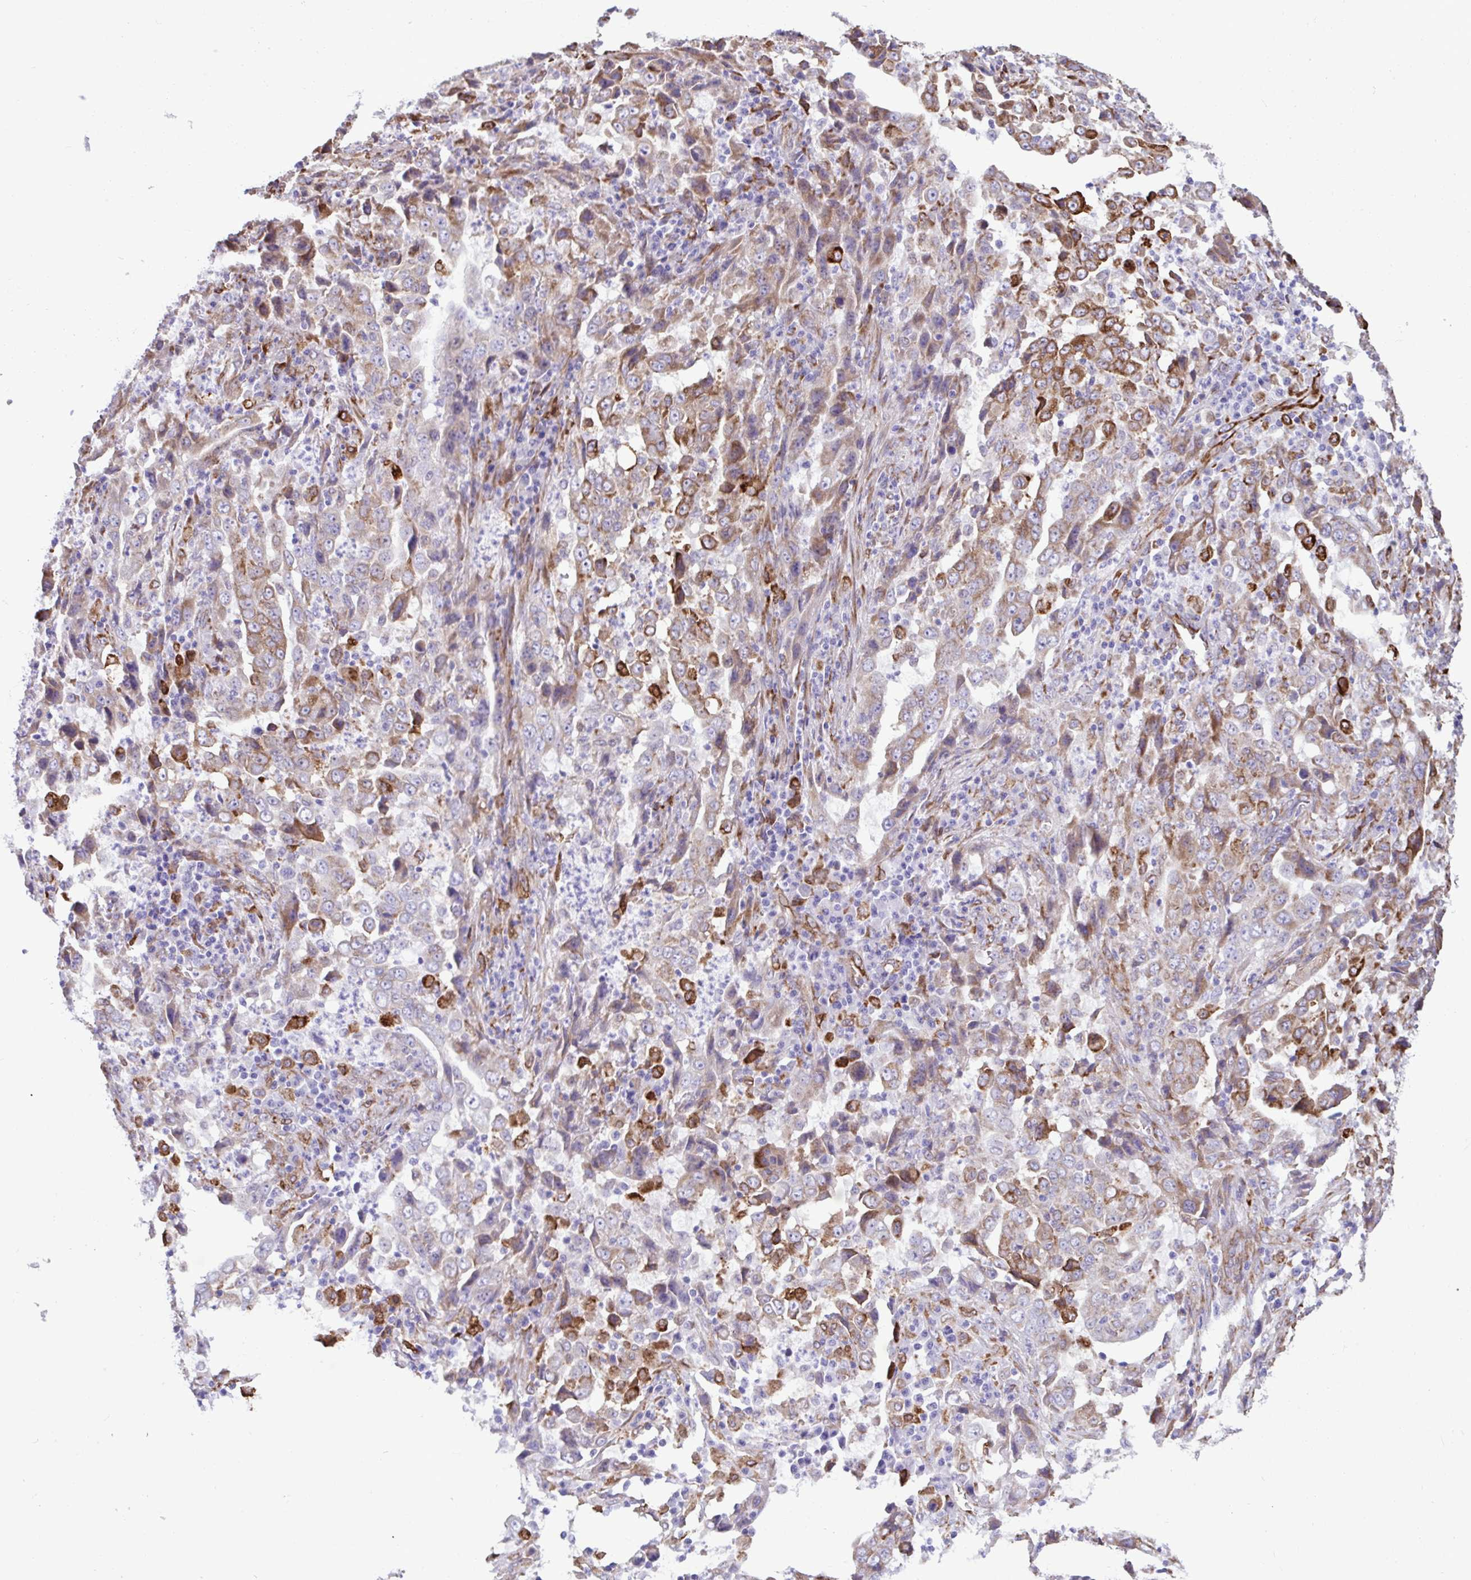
{"staining": {"intensity": "strong", "quantity": "<25%", "location": "cytoplasmic/membranous"}, "tissue": "lung cancer", "cell_type": "Tumor cells", "image_type": "cancer", "snomed": [{"axis": "morphology", "description": "Adenocarcinoma, NOS"}, {"axis": "topography", "description": "Lung"}], "caption": "Immunohistochemical staining of lung cancer (adenocarcinoma) demonstrates medium levels of strong cytoplasmic/membranous expression in approximately <25% of tumor cells. The protein is shown in brown color, while the nuclei are stained blue.", "gene": "ASPH", "patient": {"sex": "male", "age": 67}}